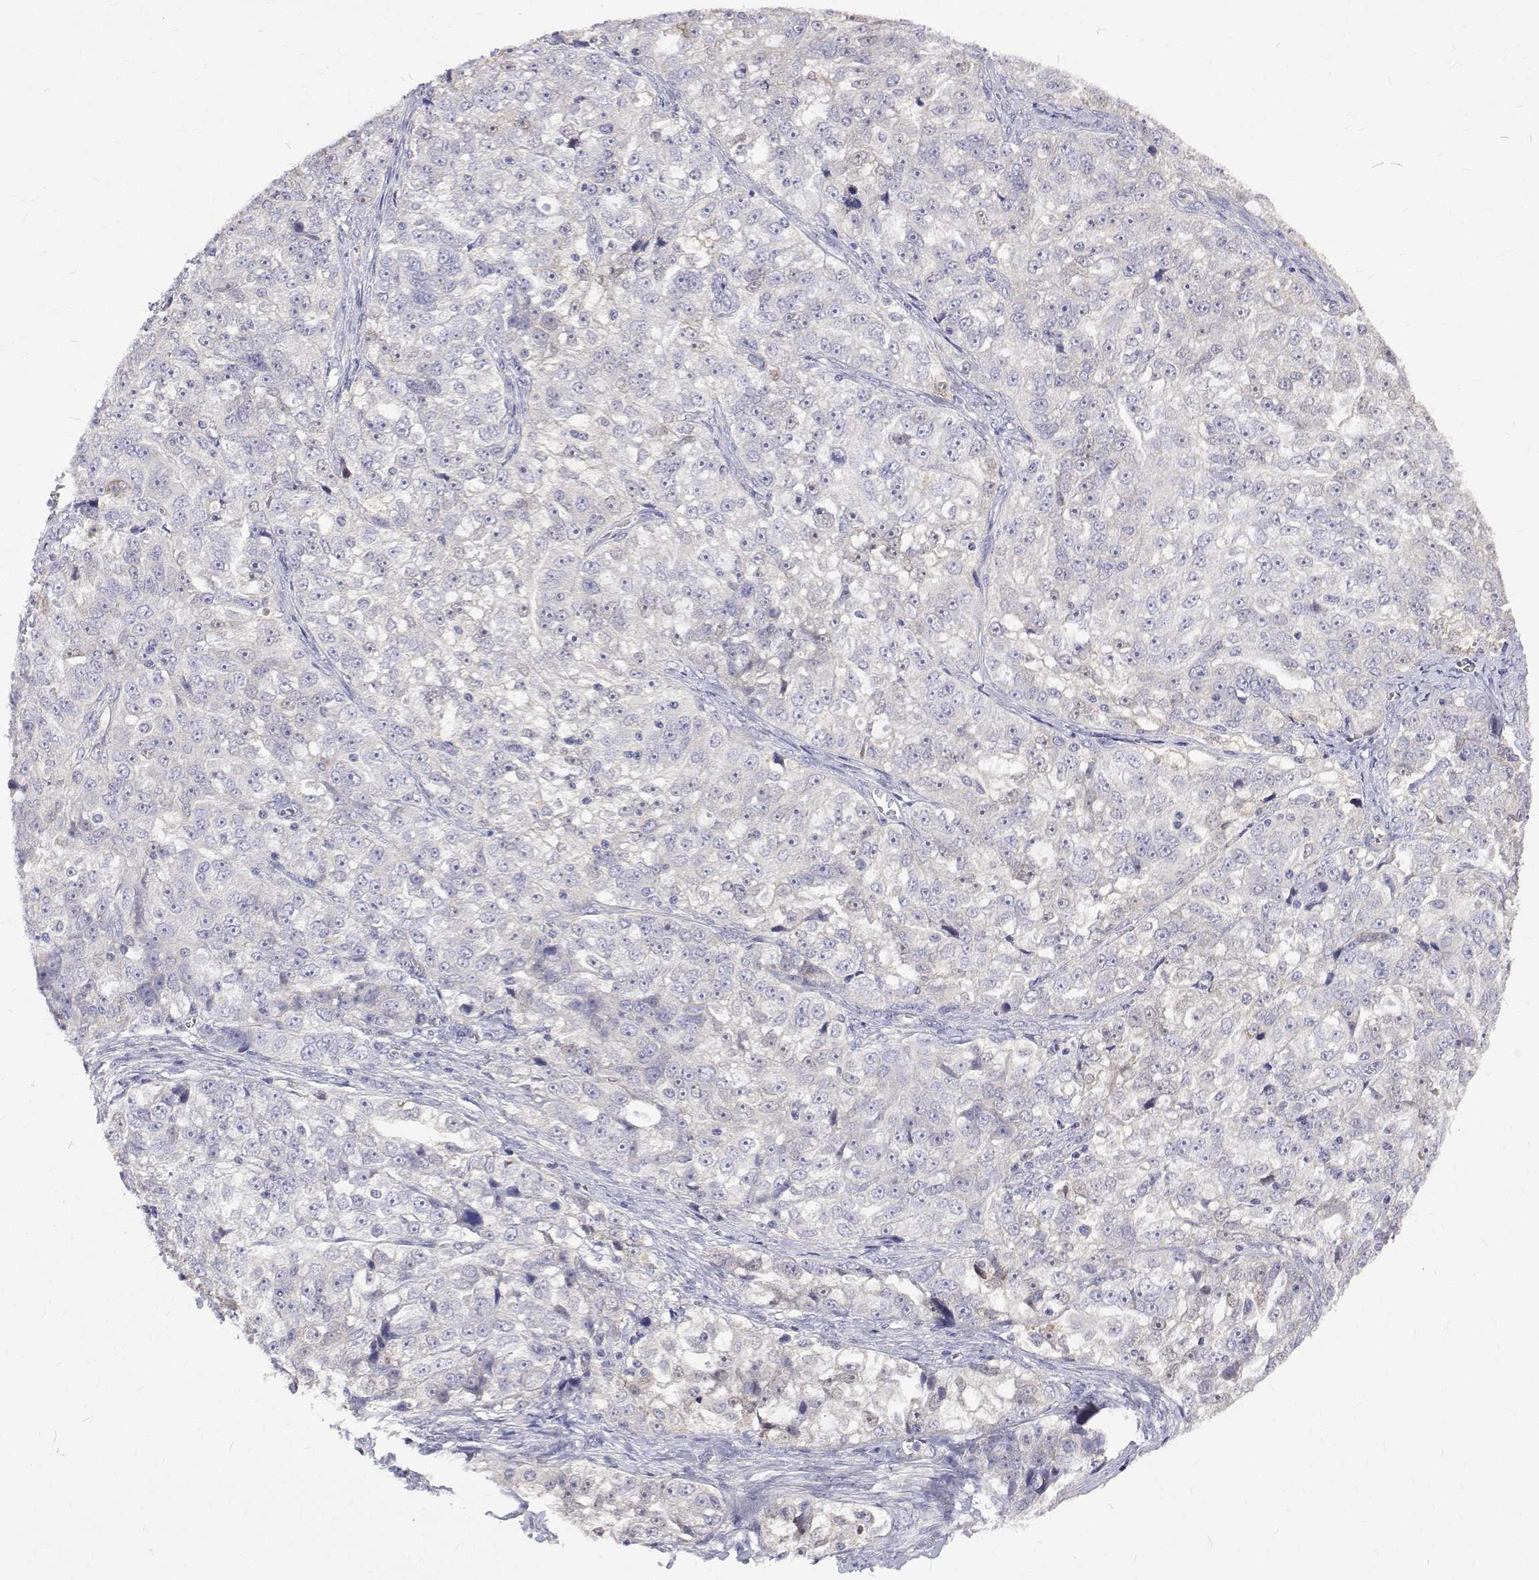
{"staining": {"intensity": "negative", "quantity": "none", "location": "none"}, "tissue": "ovarian cancer", "cell_type": "Tumor cells", "image_type": "cancer", "snomed": [{"axis": "morphology", "description": "Cystadenocarcinoma, serous, NOS"}, {"axis": "topography", "description": "Ovary"}], "caption": "Immunohistochemistry (IHC) micrograph of human ovarian cancer stained for a protein (brown), which demonstrates no expression in tumor cells.", "gene": "PADI1", "patient": {"sex": "female", "age": 51}}